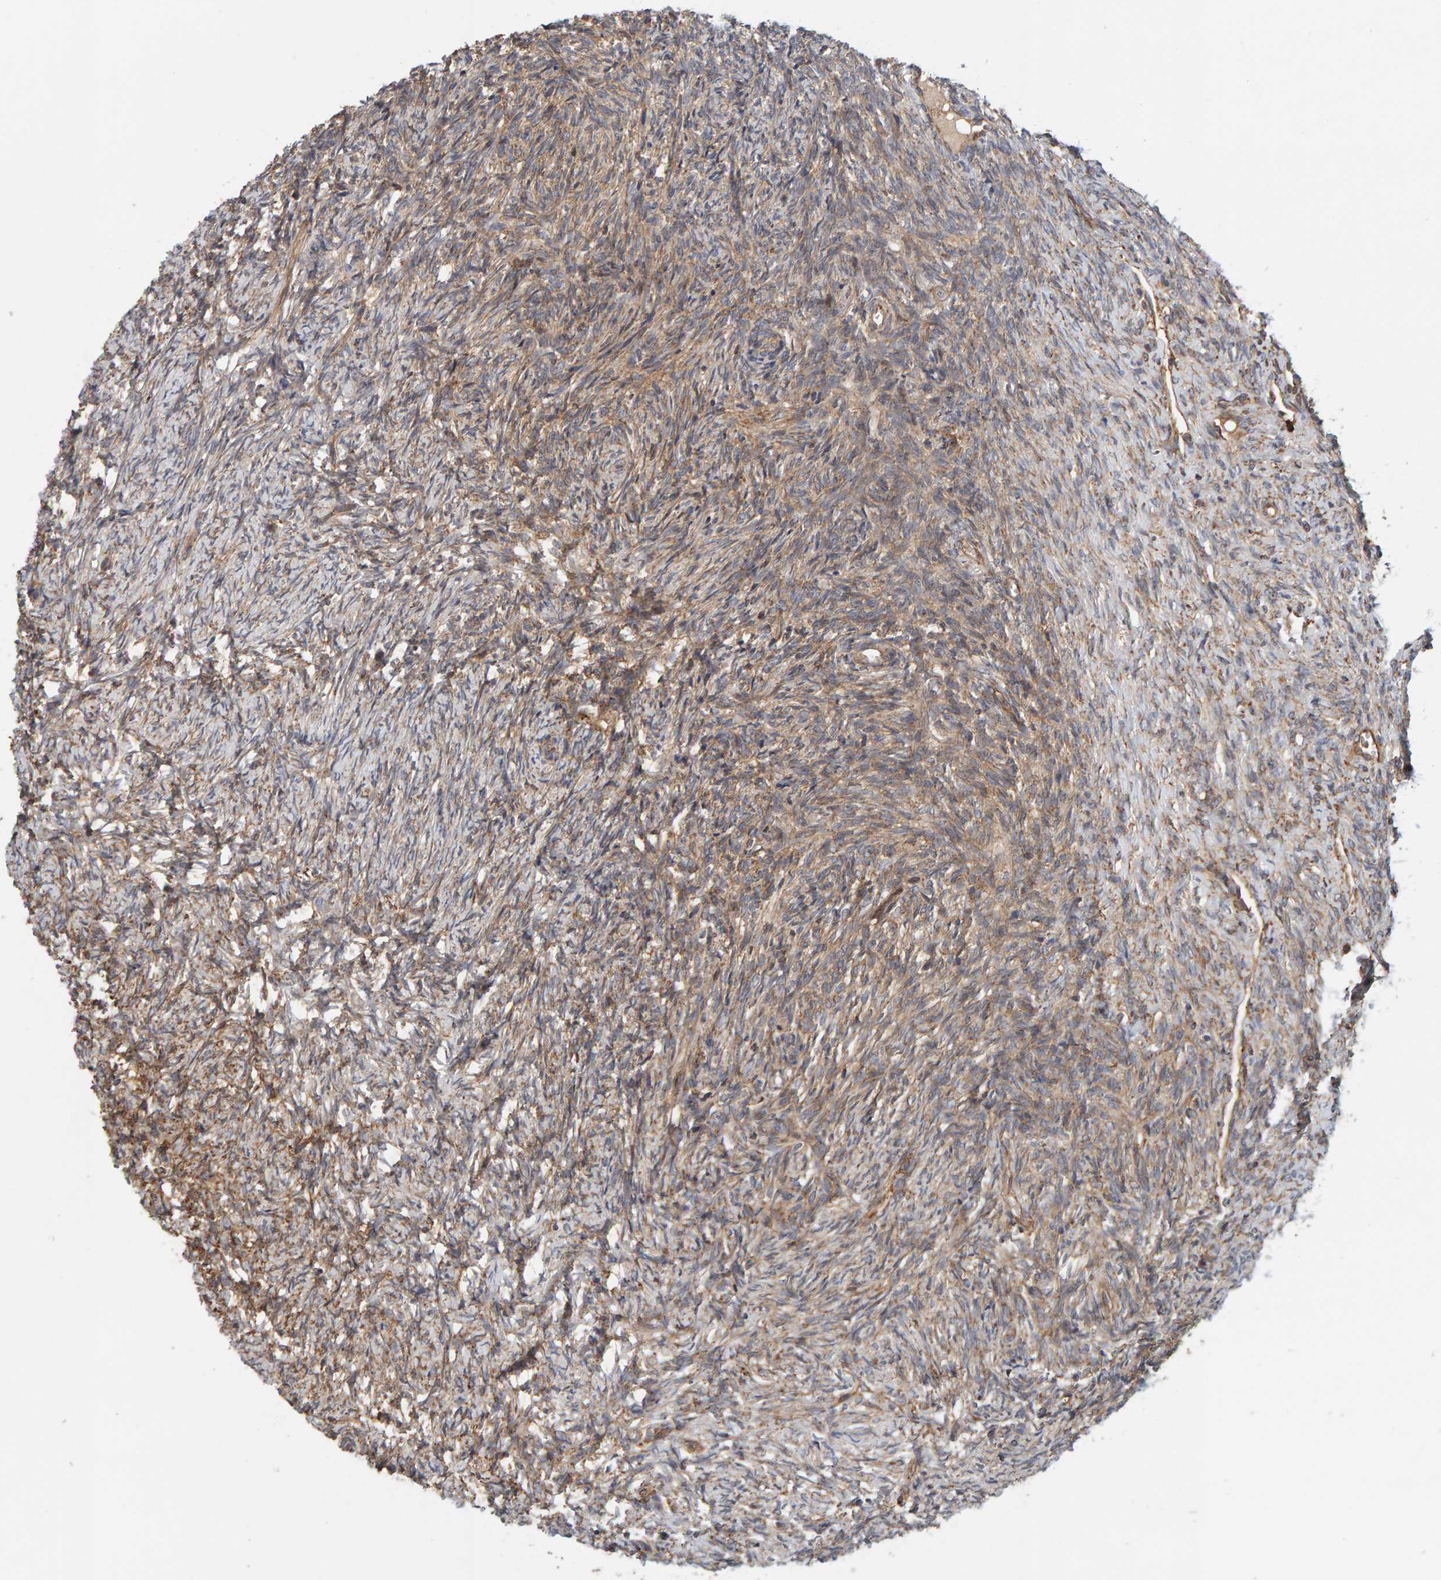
{"staining": {"intensity": "strong", "quantity": ">75%", "location": "cytoplasmic/membranous"}, "tissue": "ovary", "cell_type": "Follicle cells", "image_type": "normal", "snomed": [{"axis": "morphology", "description": "Normal tissue, NOS"}, {"axis": "topography", "description": "Ovary"}], "caption": "An image of human ovary stained for a protein shows strong cytoplasmic/membranous brown staining in follicle cells.", "gene": "BAIAP2", "patient": {"sex": "female", "age": 41}}